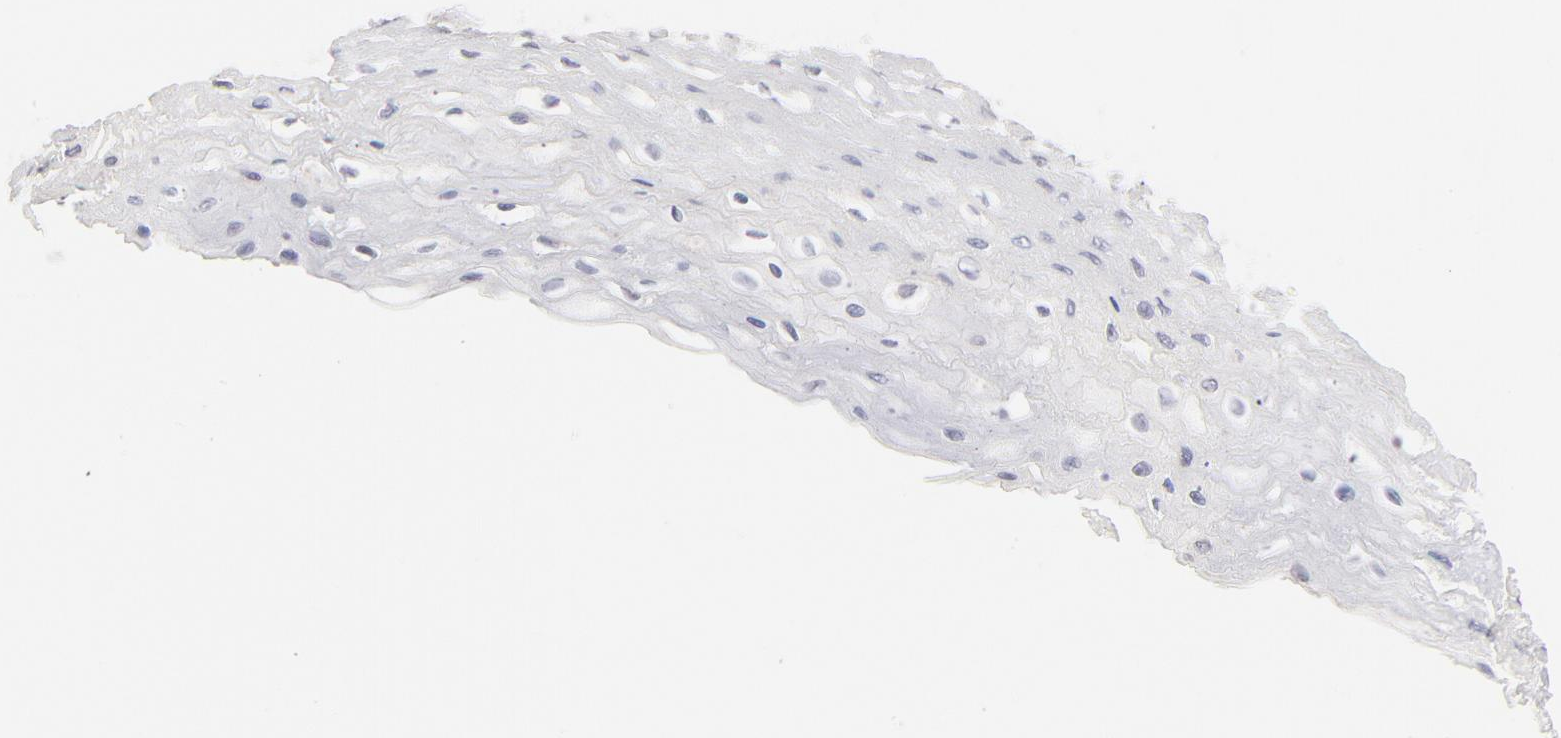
{"staining": {"intensity": "moderate", "quantity": "25%-75%", "location": "nuclear"}, "tissue": "esophagus", "cell_type": "Squamous epithelial cells", "image_type": "normal", "snomed": [{"axis": "morphology", "description": "Normal tissue, NOS"}, {"axis": "topography", "description": "Esophagus"}], "caption": "The photomicrograph demonstrates staining of normal esophagus, revealing moderate nuclear protein staining (brown color) within squamous epithelial cells.", "gene": "PBX1", "patient": {"sex": "female", "age": 72}}